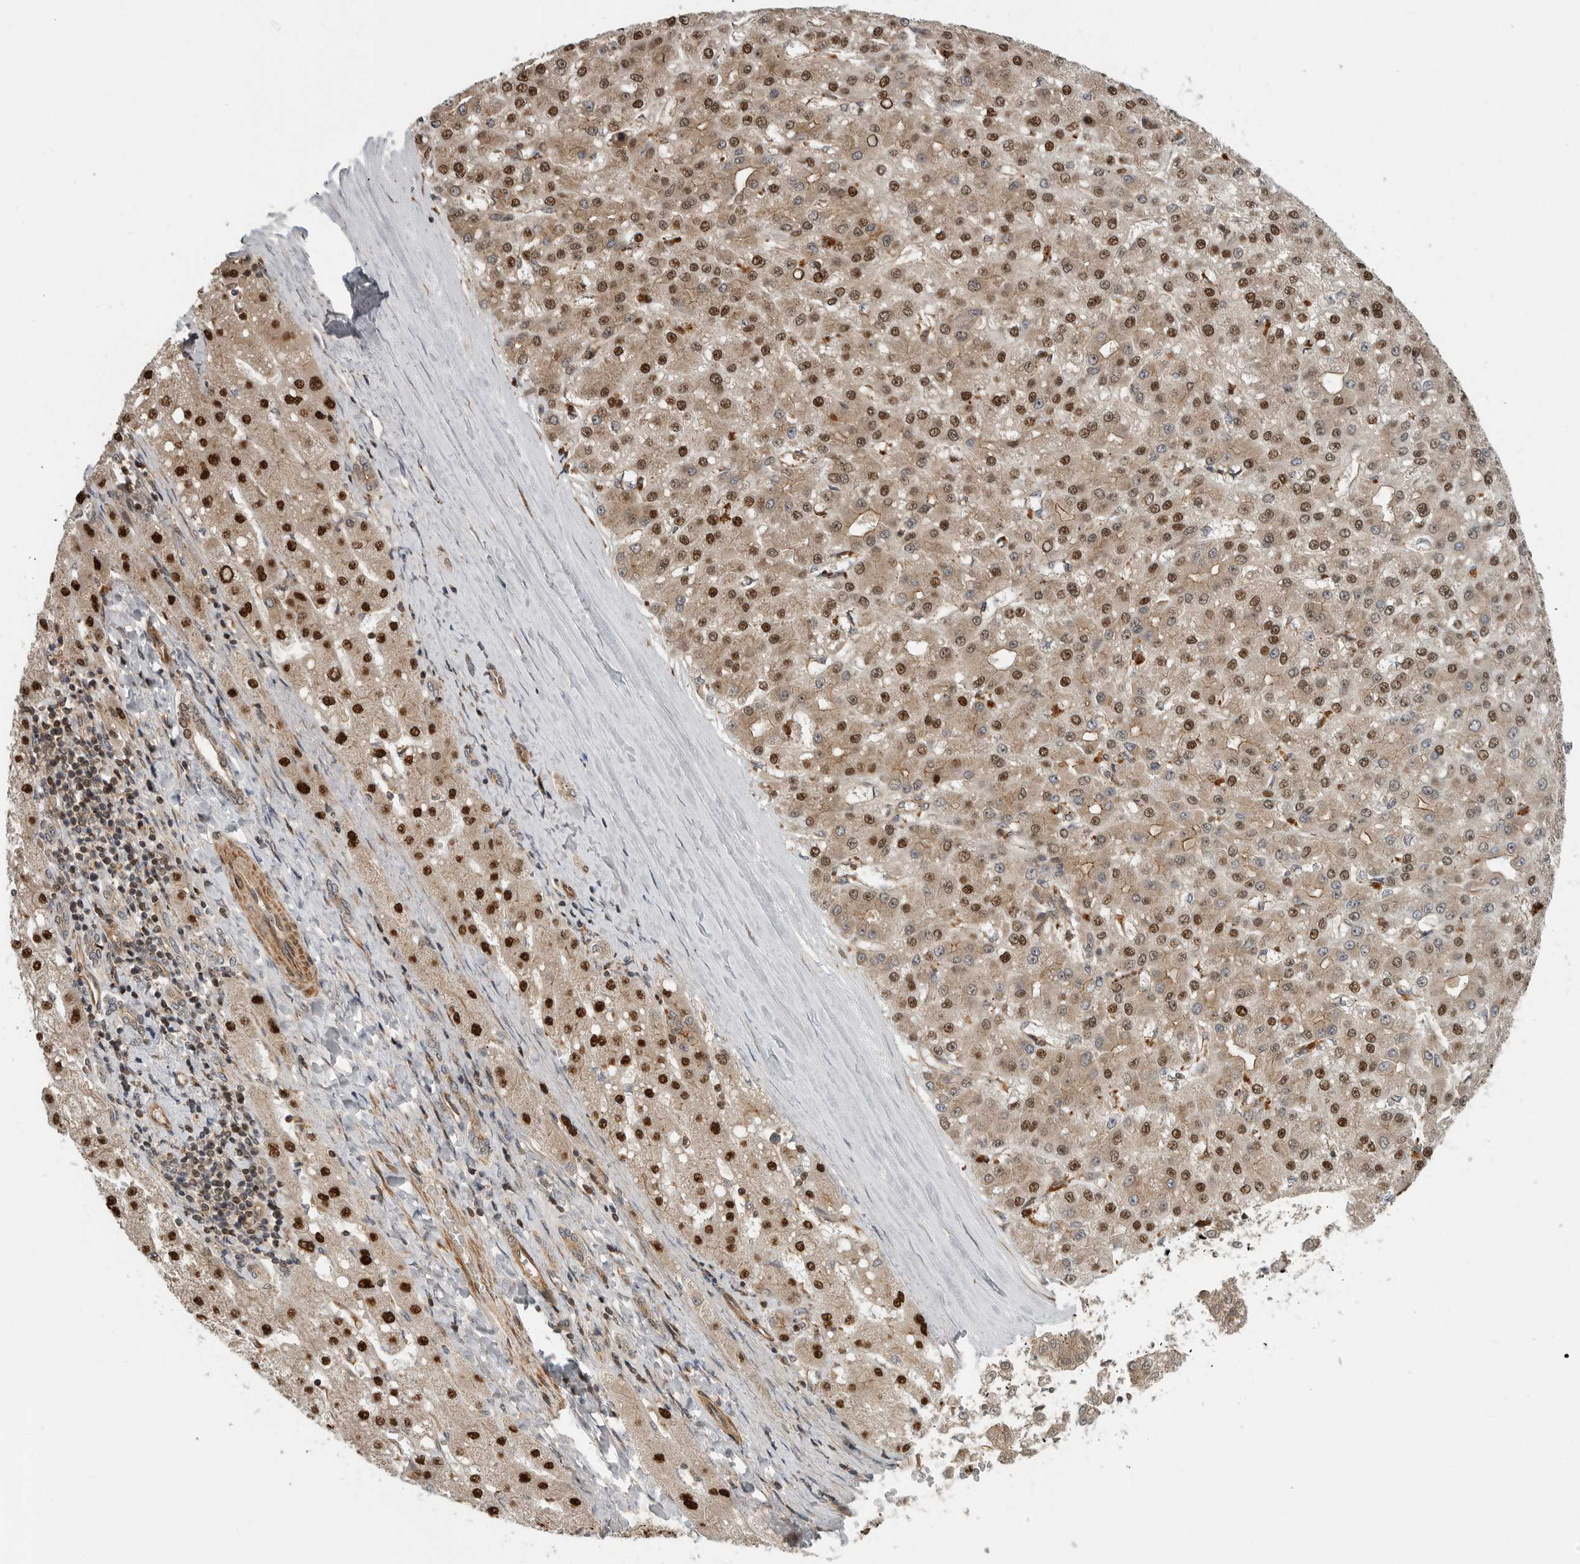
{"staining": {"intensity": "strong", "quantity": "25%-75%", "location": "cytoplasmic/membranous,nuclear"}, "tissue": "liver cancer", "cell_type": "Tumor cells", "image_type": "cancer", "snomed": [{"axis": "morphology", "description": "Carcinoma, Hepatocellular, NOS"}, {"axis": "topography", "description": "Liver"}], "caption": "An image of liver hepatocellular carcinoma stained for a protein demonstrates strong cytoplasmic/membranous and nuclear brown staining in tumor cells.", "gene": "STRAP", "patient": {"sex": "male", "age": 67}}